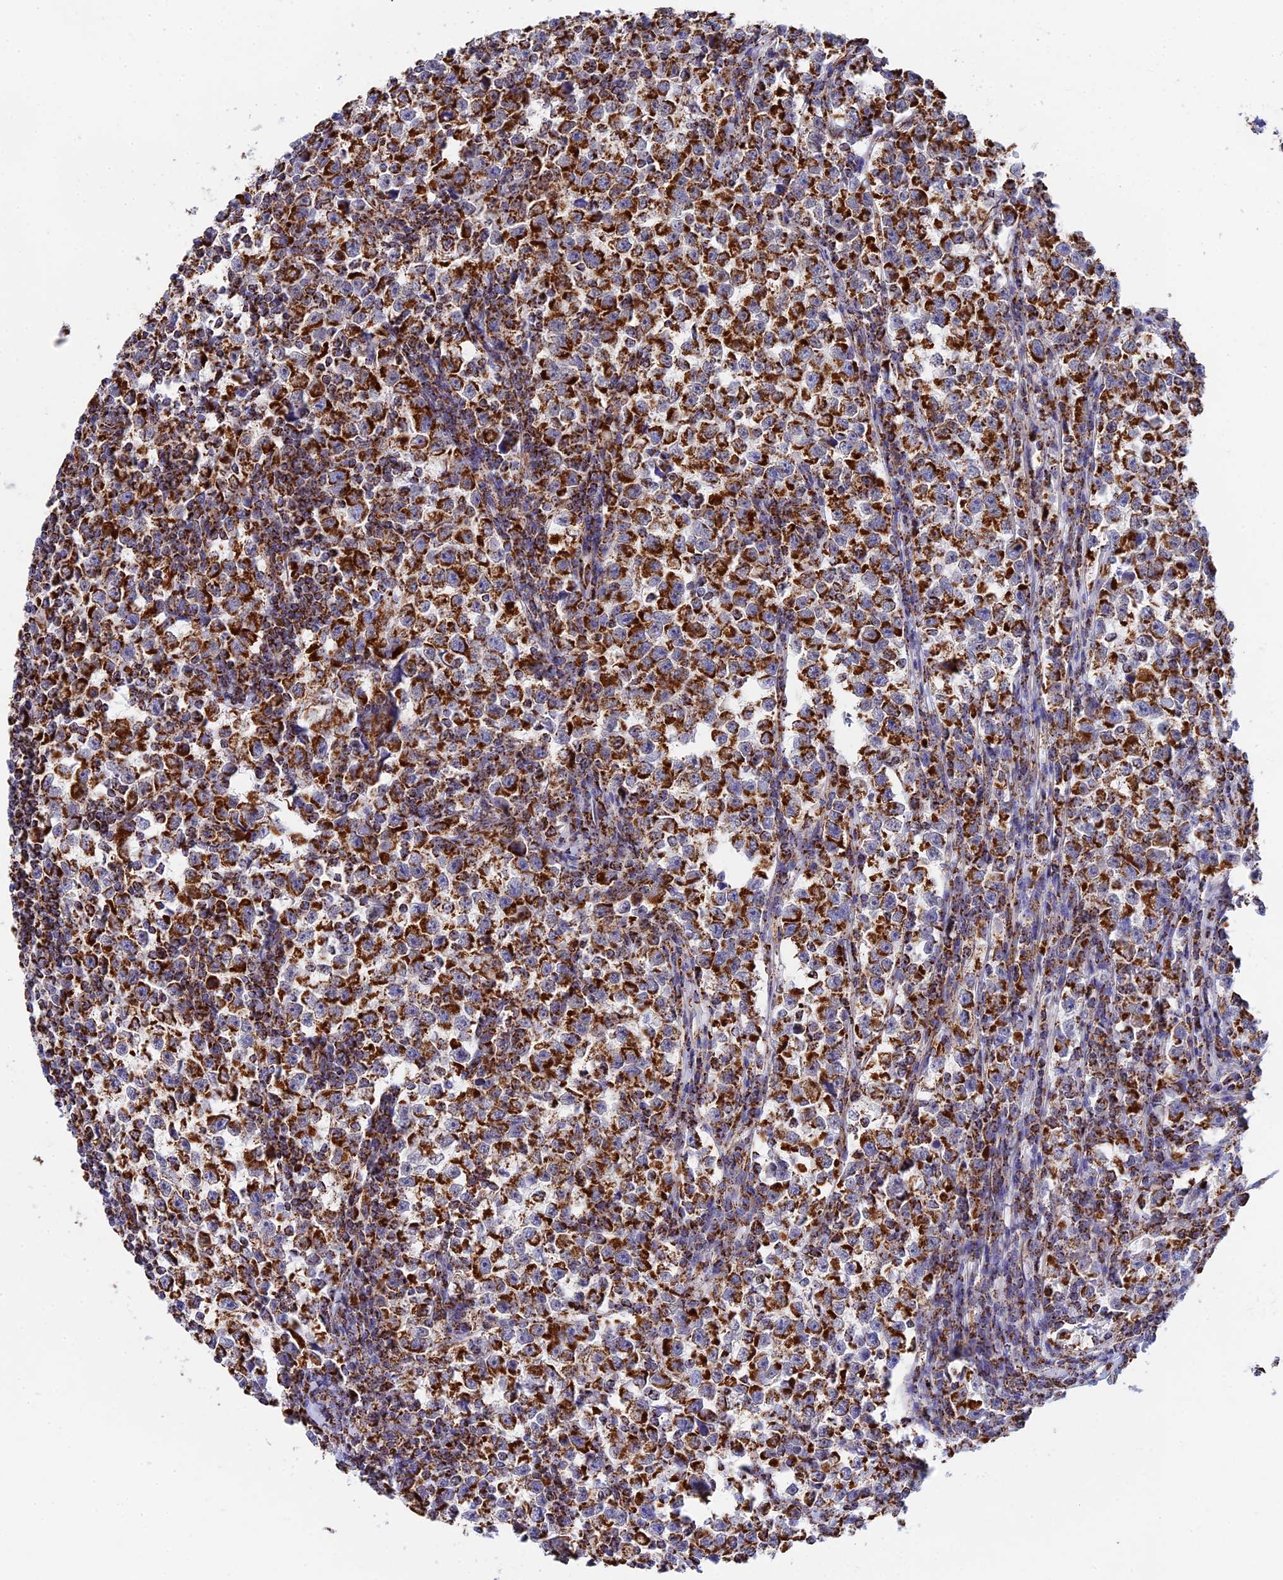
{"staining": {"intensity": "strong", "quantity": ">75%", "location": "cytoplasmic/membranous"}, "tissue": "testis cancer", "cell_type": "Tumor cells", "image_type": "cancer", "snomed": [{"axis": "morphology", "description": "Normal tissue, NOS"}, {"axis": "morphology", "description": "Seminoma, NOS"}, {"axis": "topography", "description": "Testis"}], "caption": "Protein staining of testis seminoma tissue shows strong cytoplasmic/membranous staining in approximately >75% of tumor cells. The protein is shown in brown color, while the nuclei are stained blue.", "gene": "CDC16", "patient": {"sex": "male", "age": 43}}